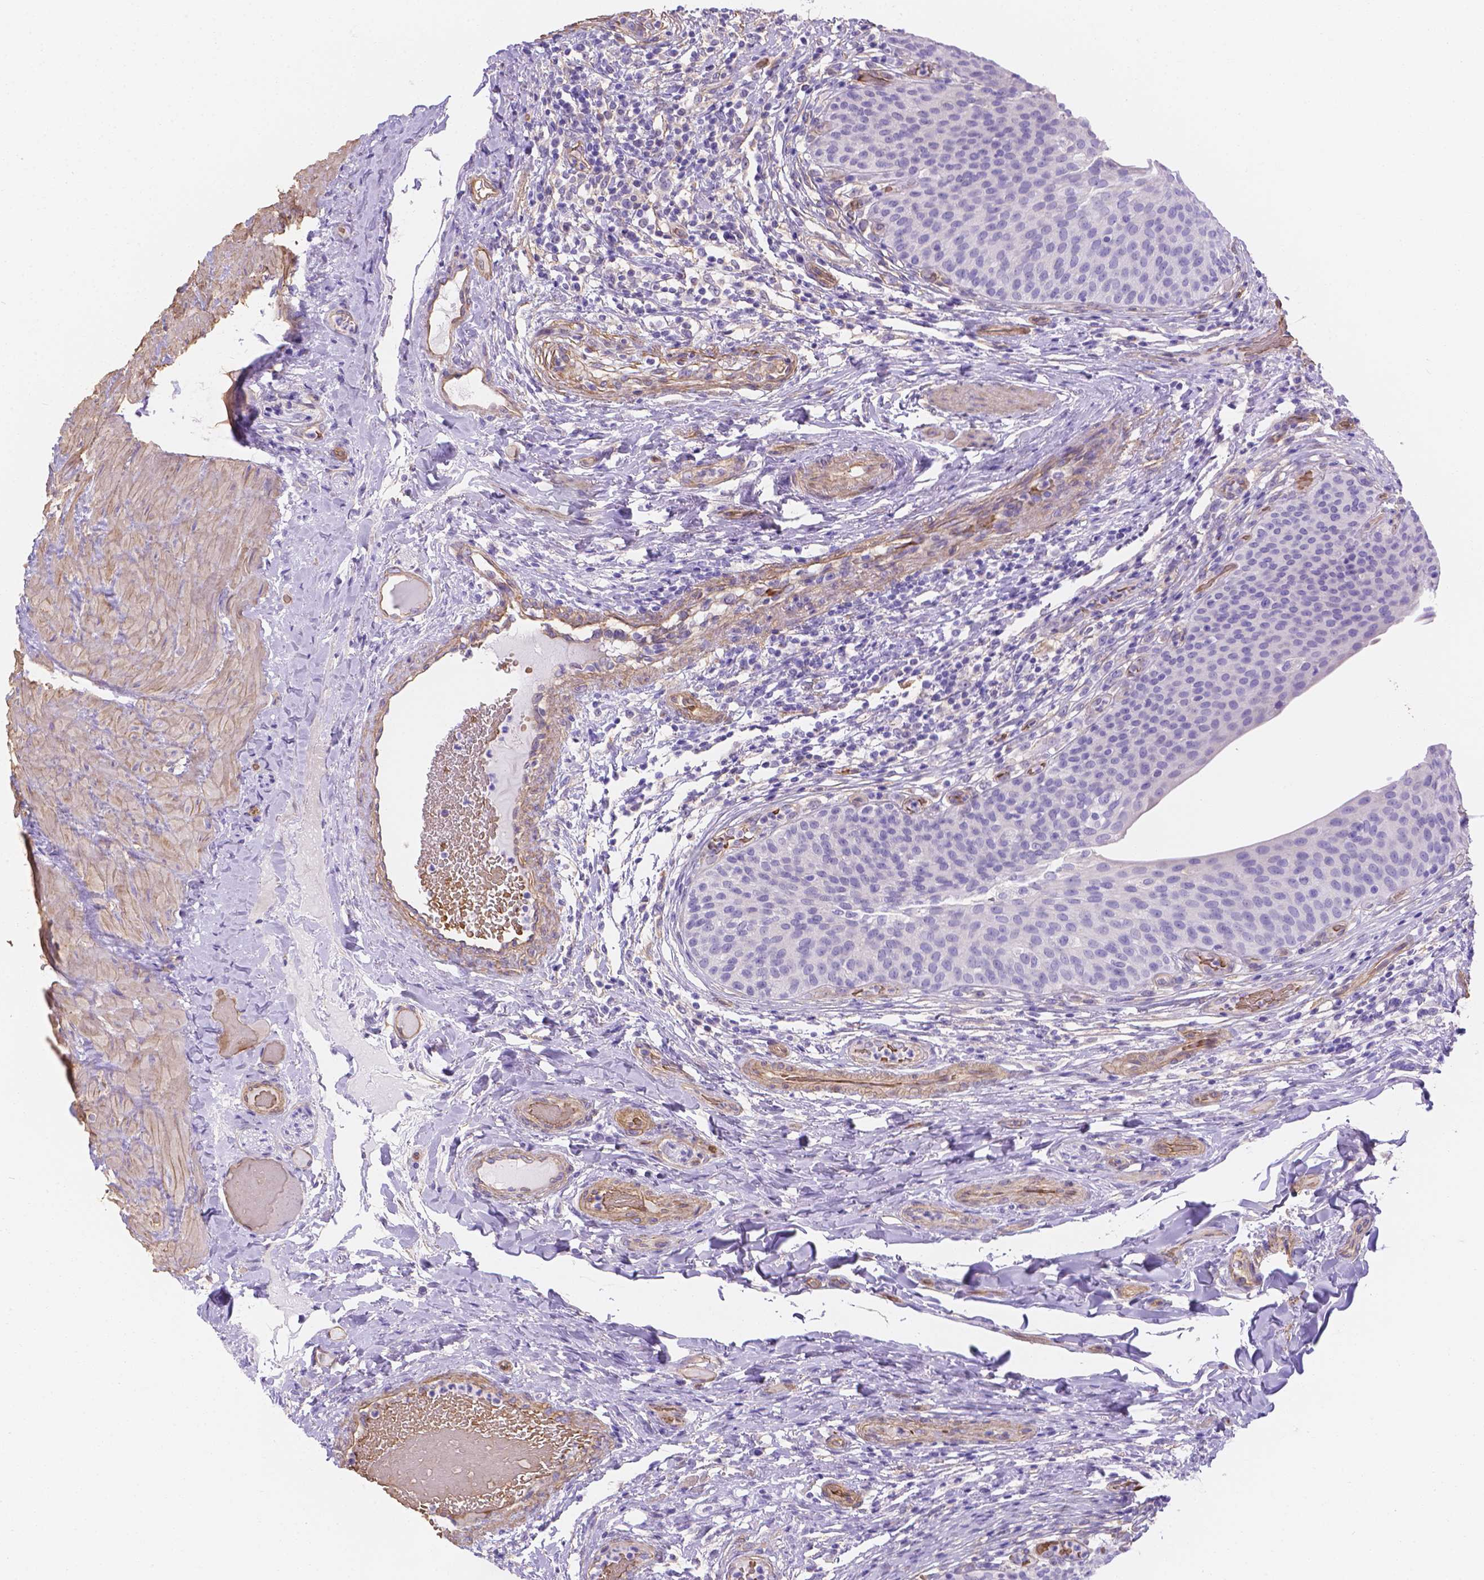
{"staining": {"intensity": "negative", "quantity": "none", "location": "none"}, "tissue": "urinary bladder", "cell_type": "Urothelial cells", "image_type": "normal", "snomed": [{"axis": "morphology", "description": "Normal tissue, NOS"}, {"axis": "topography", "description": "Urinary bladder"}], "caption": "DAB (3,3'-diaminobenzidine) immunohistochemical staining of unremarkable human urinary bladder reveals no significant staining in urothelial cells. (DAB IHC with hematoxylin counter stain).", "gene": "SLC40A1", "patient": {"sex": "male", "age": 66}}